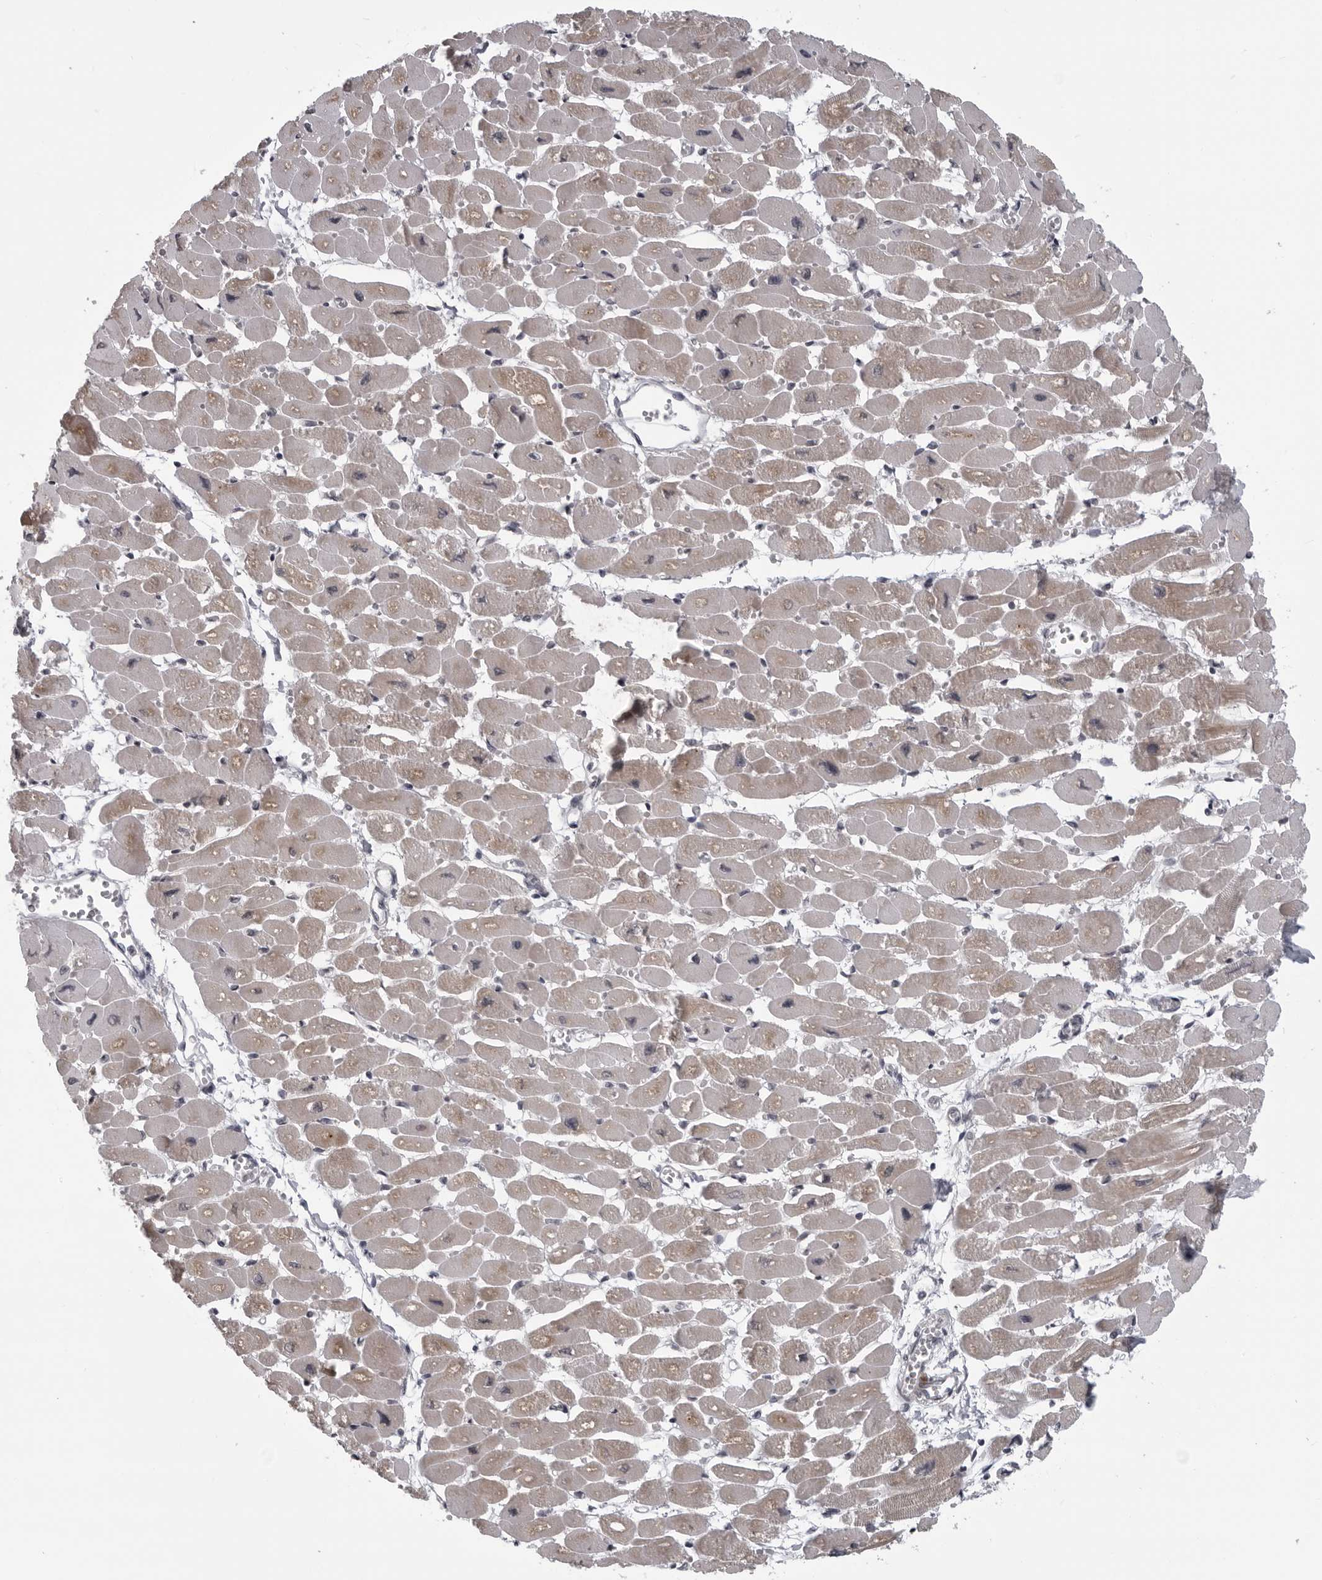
{"staining": {"intensity": "weak", "quantity": "25%-75%", "location": "cytoplasmic/membranous"}, "tissue": "heart muscle", "cell_type": "Cardiomyocytes", "image_type": "normal", "snomed": [{"axis": "morphology", "description": "Normal tissue, NOS"}, {"axis": "topography", "description": "Heart"}], "caption": "Brown immunohistochemical staining in benign heart muscle reveals weak cytoplasmic/membranous positivity in about 25%-75% of cardiomyocytes. The protein is stained brown, and the nuclei are stained in blue (DAB (3,3'-diaminobenzidine) IHC with brightfield microscopy, high magnification).", "gene": "RTCA", "patient": {"sex": "female", "age": 54}}